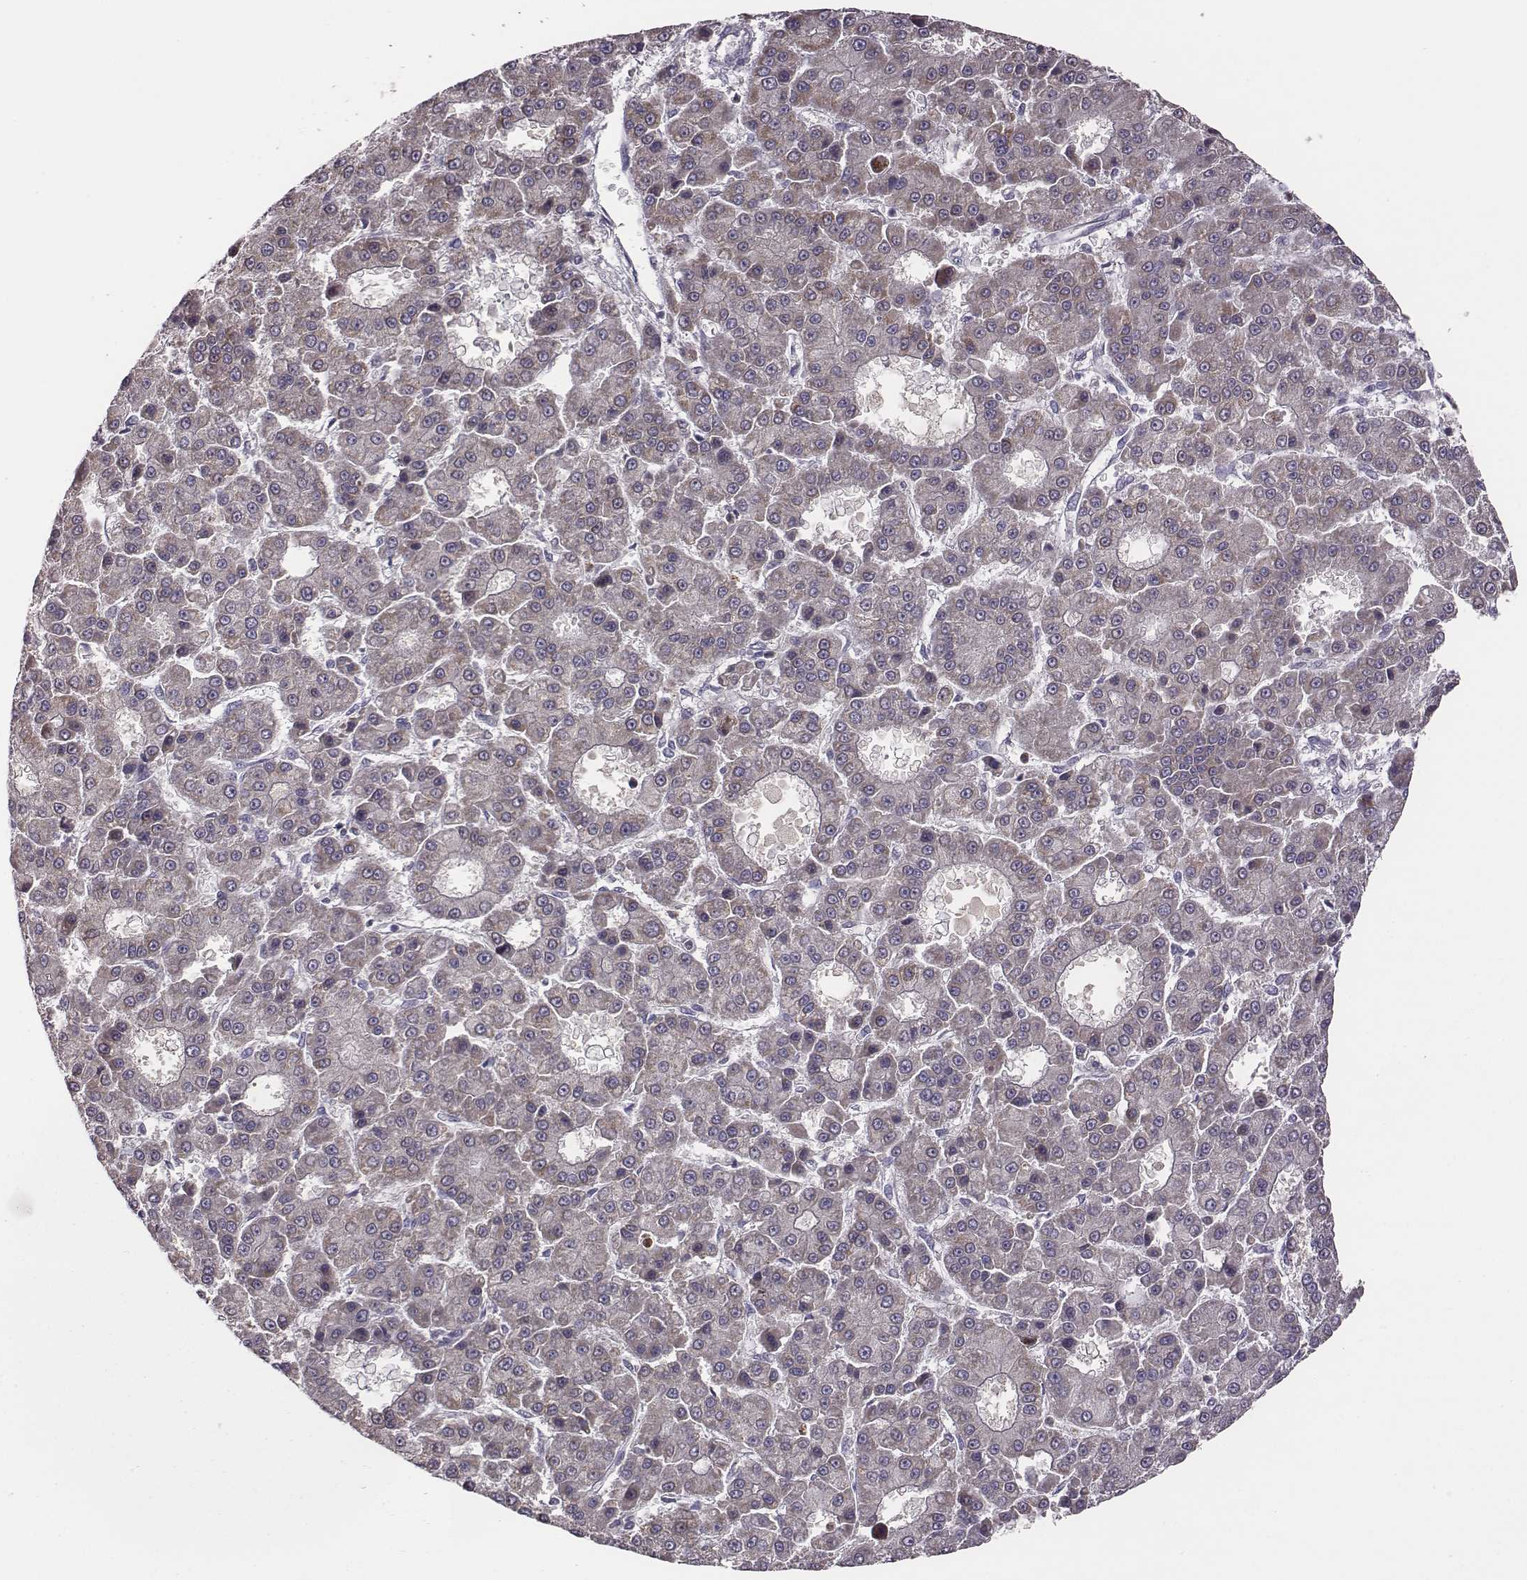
{"staining": {"intensity": "weak", "quantity": "<25%", "location": "cytoplasmic/membranous"}, "tissue": "liver cancer", "cell_type": "Tumor cells", "image_type": "cancer", "snomed": [{"axis": "morphology", "description": "Carcinoma, Hepatocellular, NOS"}, {"axis": "topography", "description": "Liver"}], "caption": "This is an IHC image of human liver hepatocellular carcinoma. There is no positivity in tumor cells.", "gene": "KMO", "patient": {"sex": "male", "age": 70}}